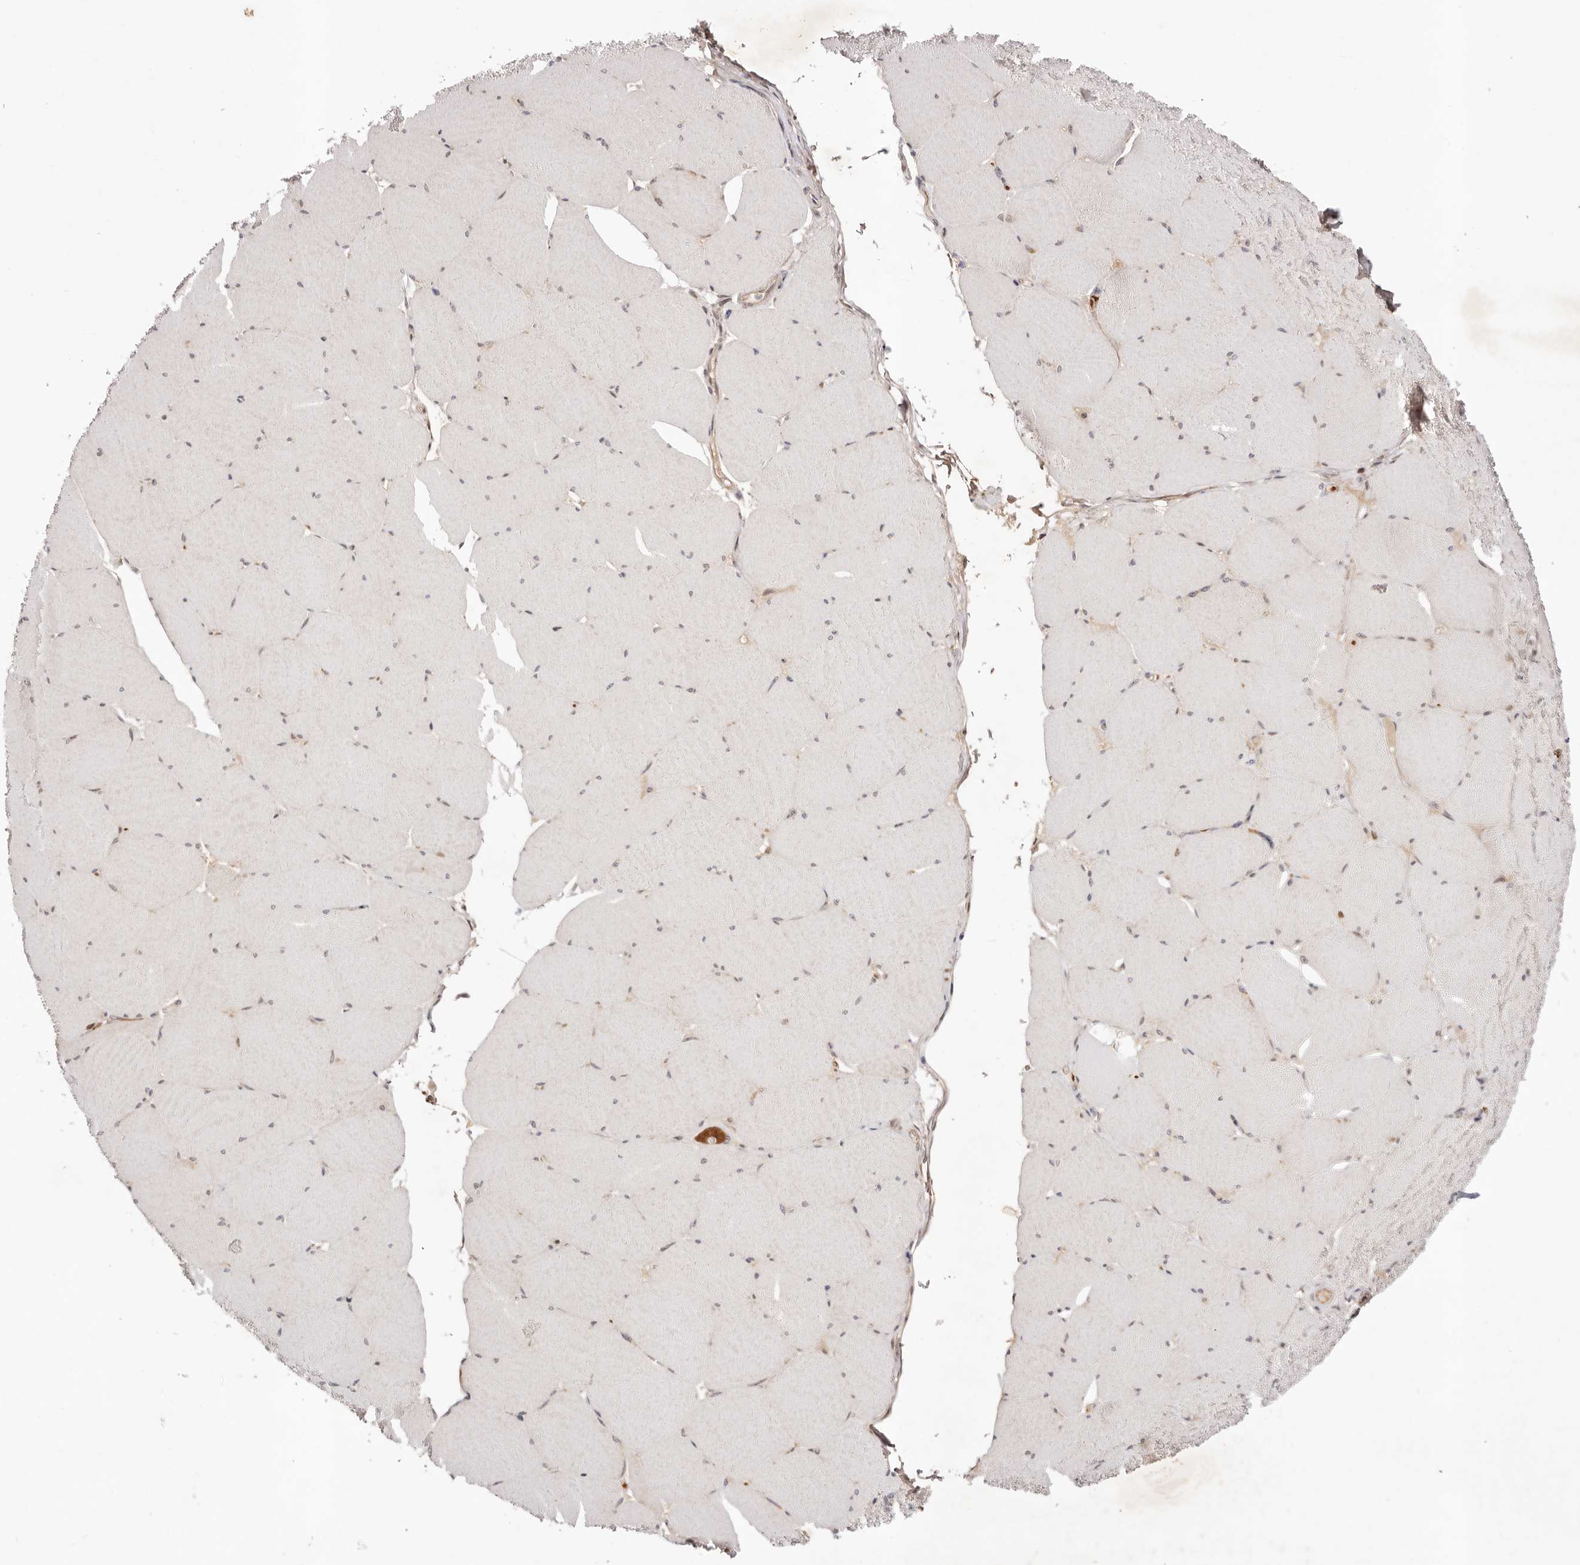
{"staining": {"intensity": "weak", "quantity": "25%-75%", "location": "cytoplasmic/membranous"}, "tissue": "skeletal muscle", "cell_type": "Myocytes", "image_type": "normal", "snomed": [{"axis": "morphology", "description": "Normal tissue, NOS"}, {"axis": "topography", "description": "Skeletal muscle"}, {"axis": "topography", "description": "Head-Neck"}], "caption": "This photomicrograph exhibits immunohistochemistry (IHC) staining of normal skeletal muscle, with low weak cytoplasmic/membranous expression in about 25%-75% of myocytes.", "gene": "WRN", "patient": {"sex": "male", "age": 66}}